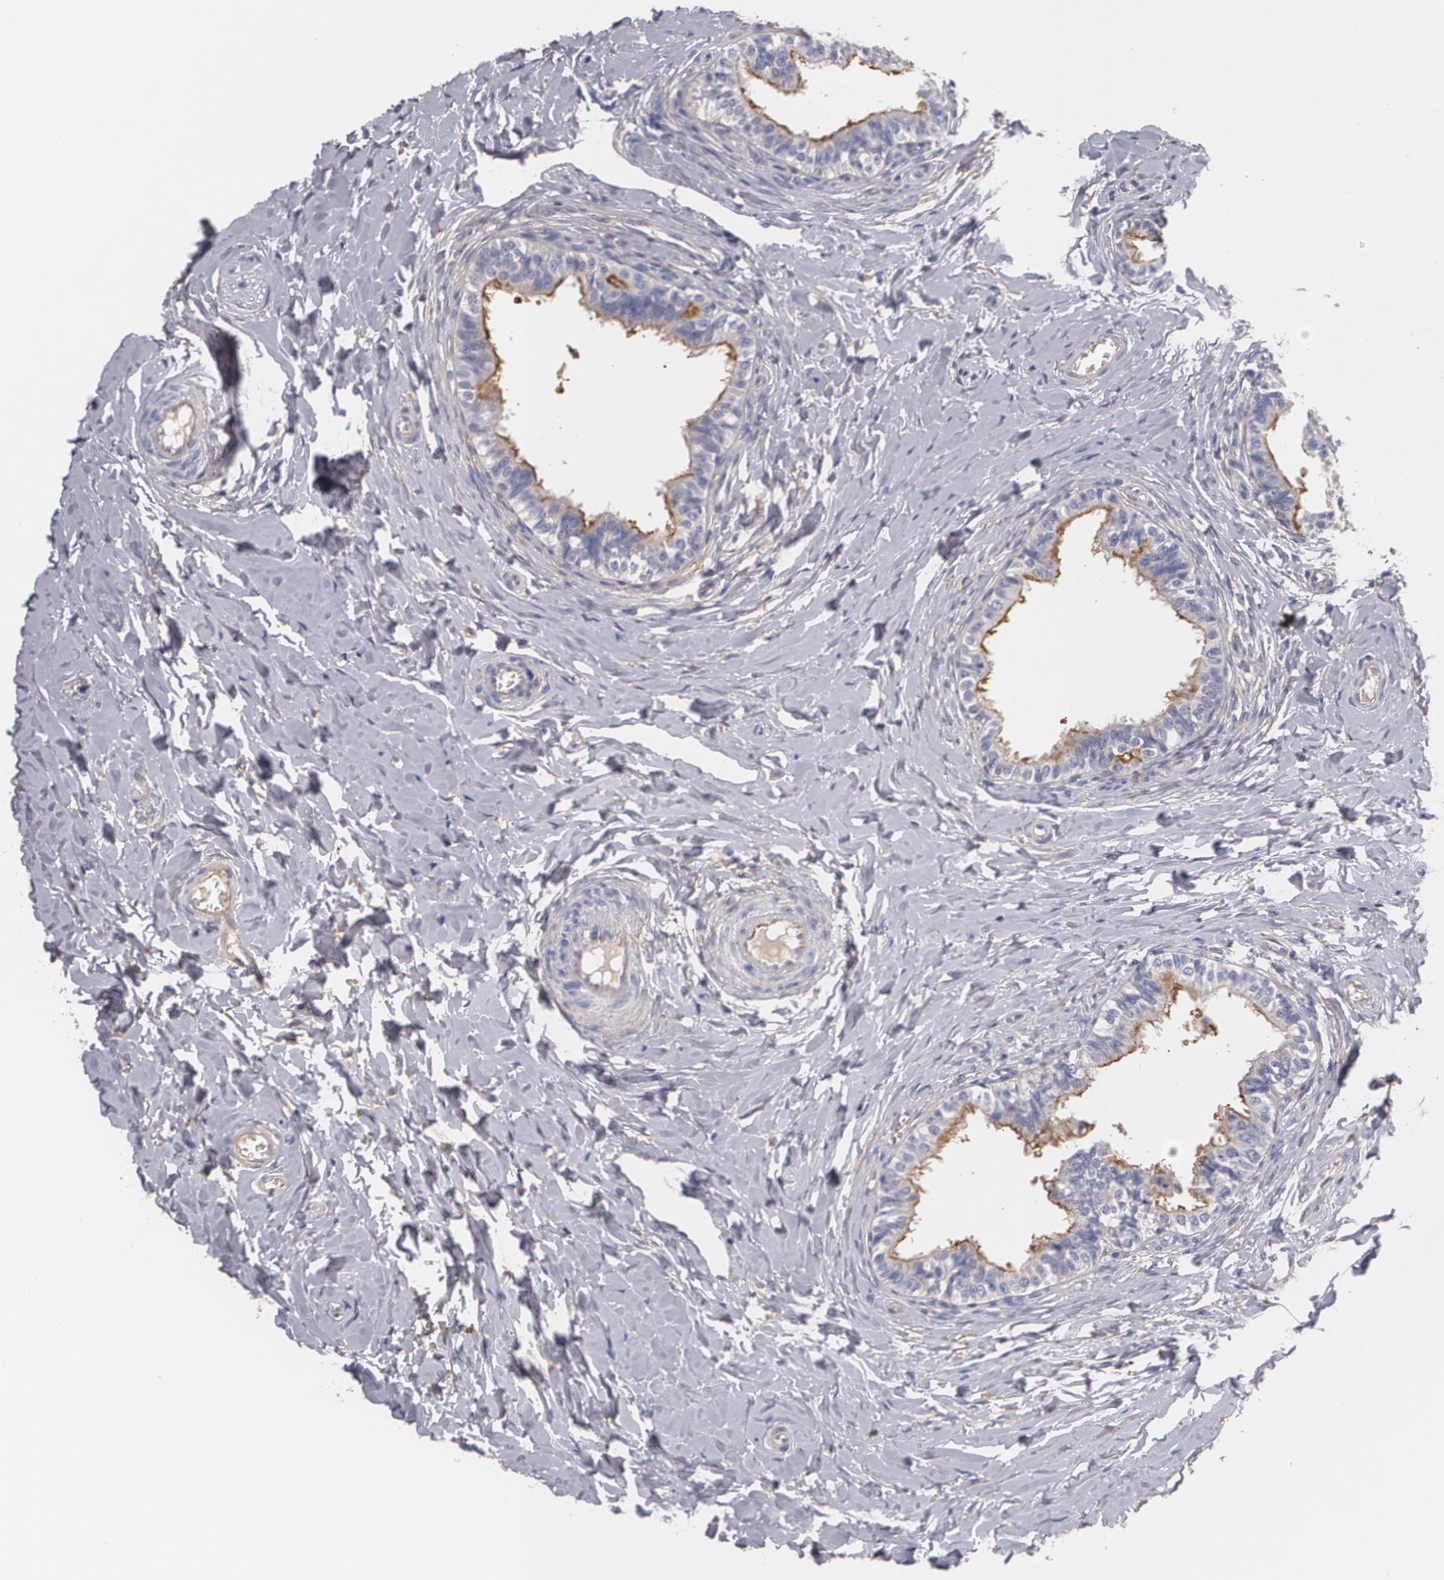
{"staining": {"intensity": "negative", "quantity": "none", "location": "none"}, "tissue": "epididymis", "cell_type": "Glandular cells", "image_type": "normal", "snomed": [{"axis": "morphology", "description": "Normal tissue, NOS"}, {"axis": "topography", "description": "Soft tissue"}, {"axis": "topography", "description": "Epididymis"}], "caption": "The image reveals no significant positivity in glandular cells of epididymis.", "gene": "FBLN1", "patient": {"sex": "male", "age": 26}}